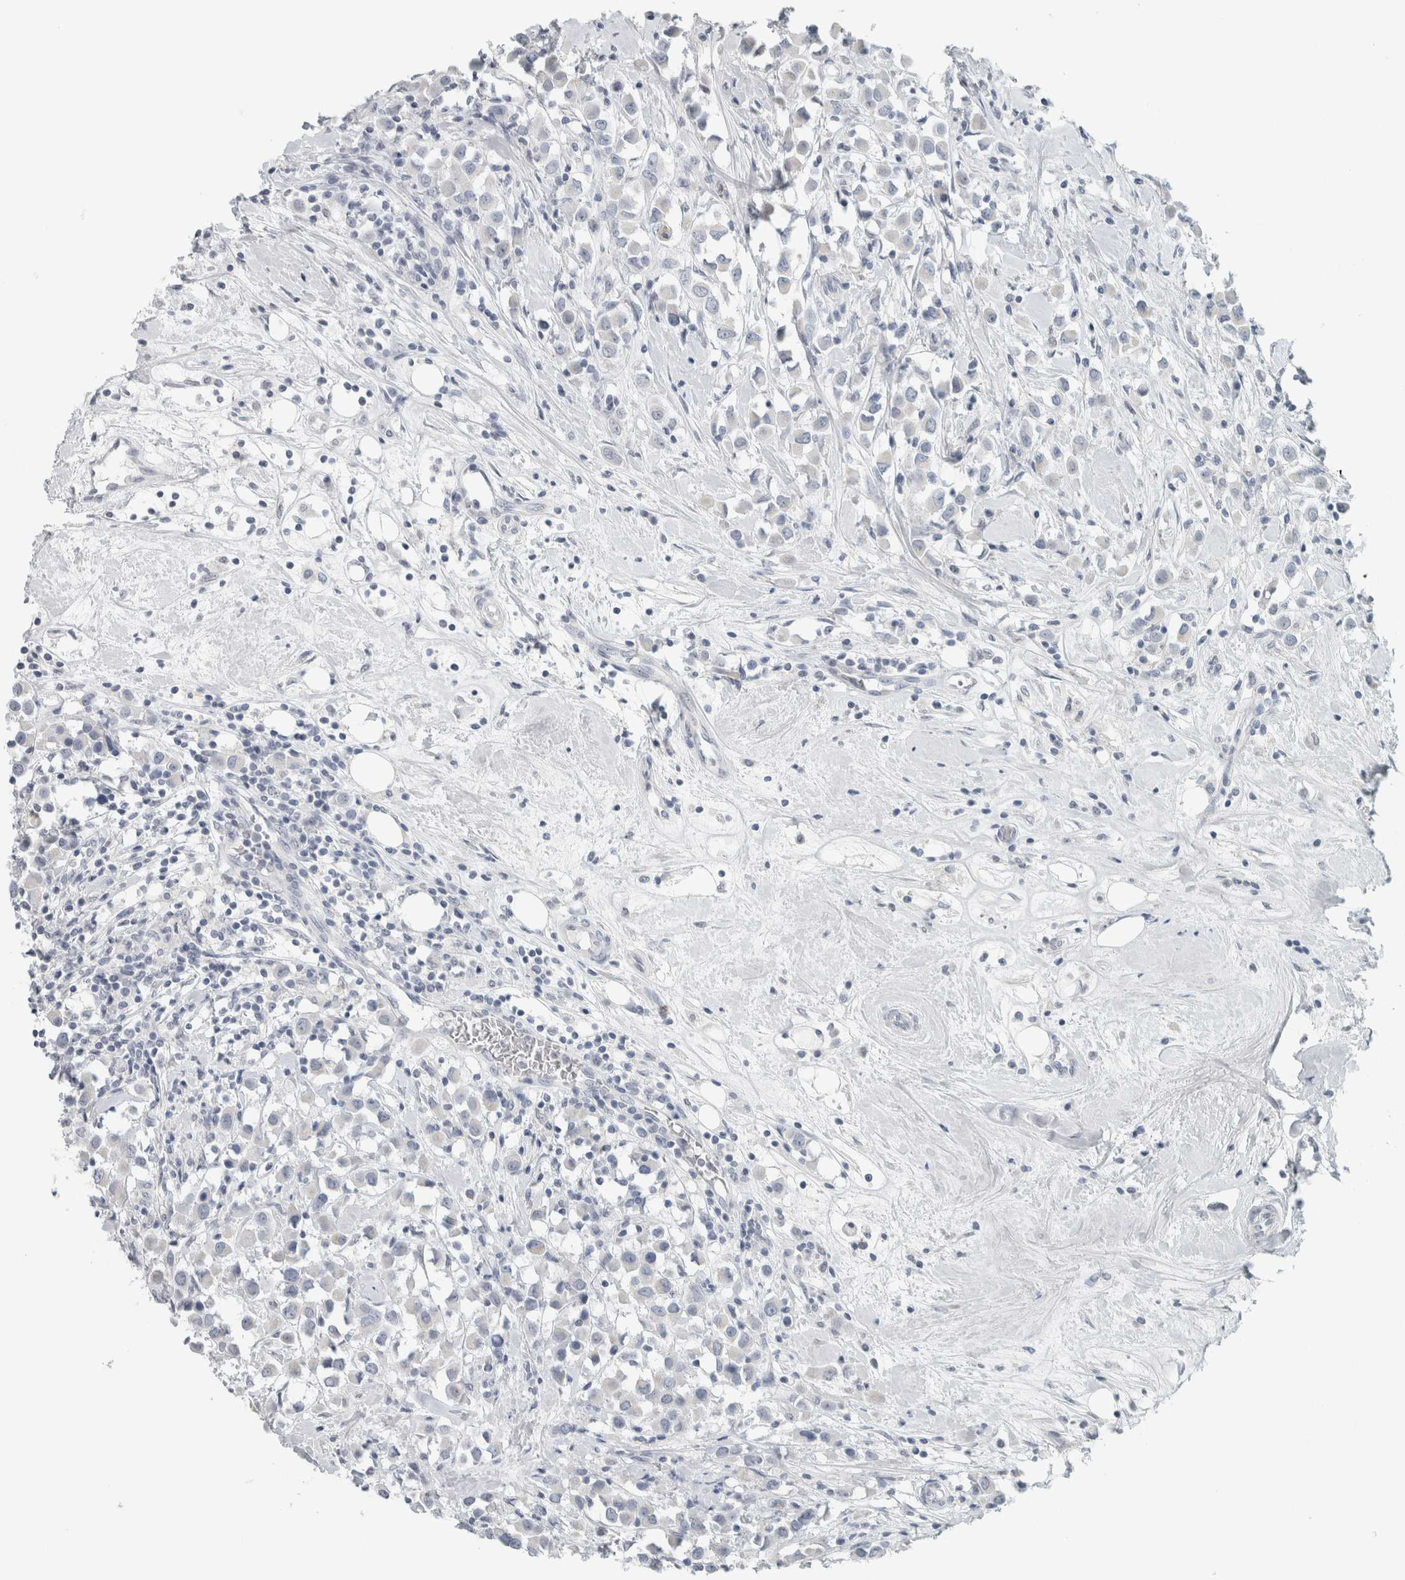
{"staining": {"intensity": "negative", "quantity": "none", "location": "none"}, "tissue": "breast cancer", "cell_type": "Tumor cells", "image_type": "cancer", "snomed": [{"axis": "morphology", "description": "Duct carcinoma"}, {"axis": "topography", "description": "Breast"}], "caption": "Histopathology image shows no protein staining in tumor cells of breast cancer tissue.", "gene": "TRIT1", "patient": {"sex": "female", "age": 61}}